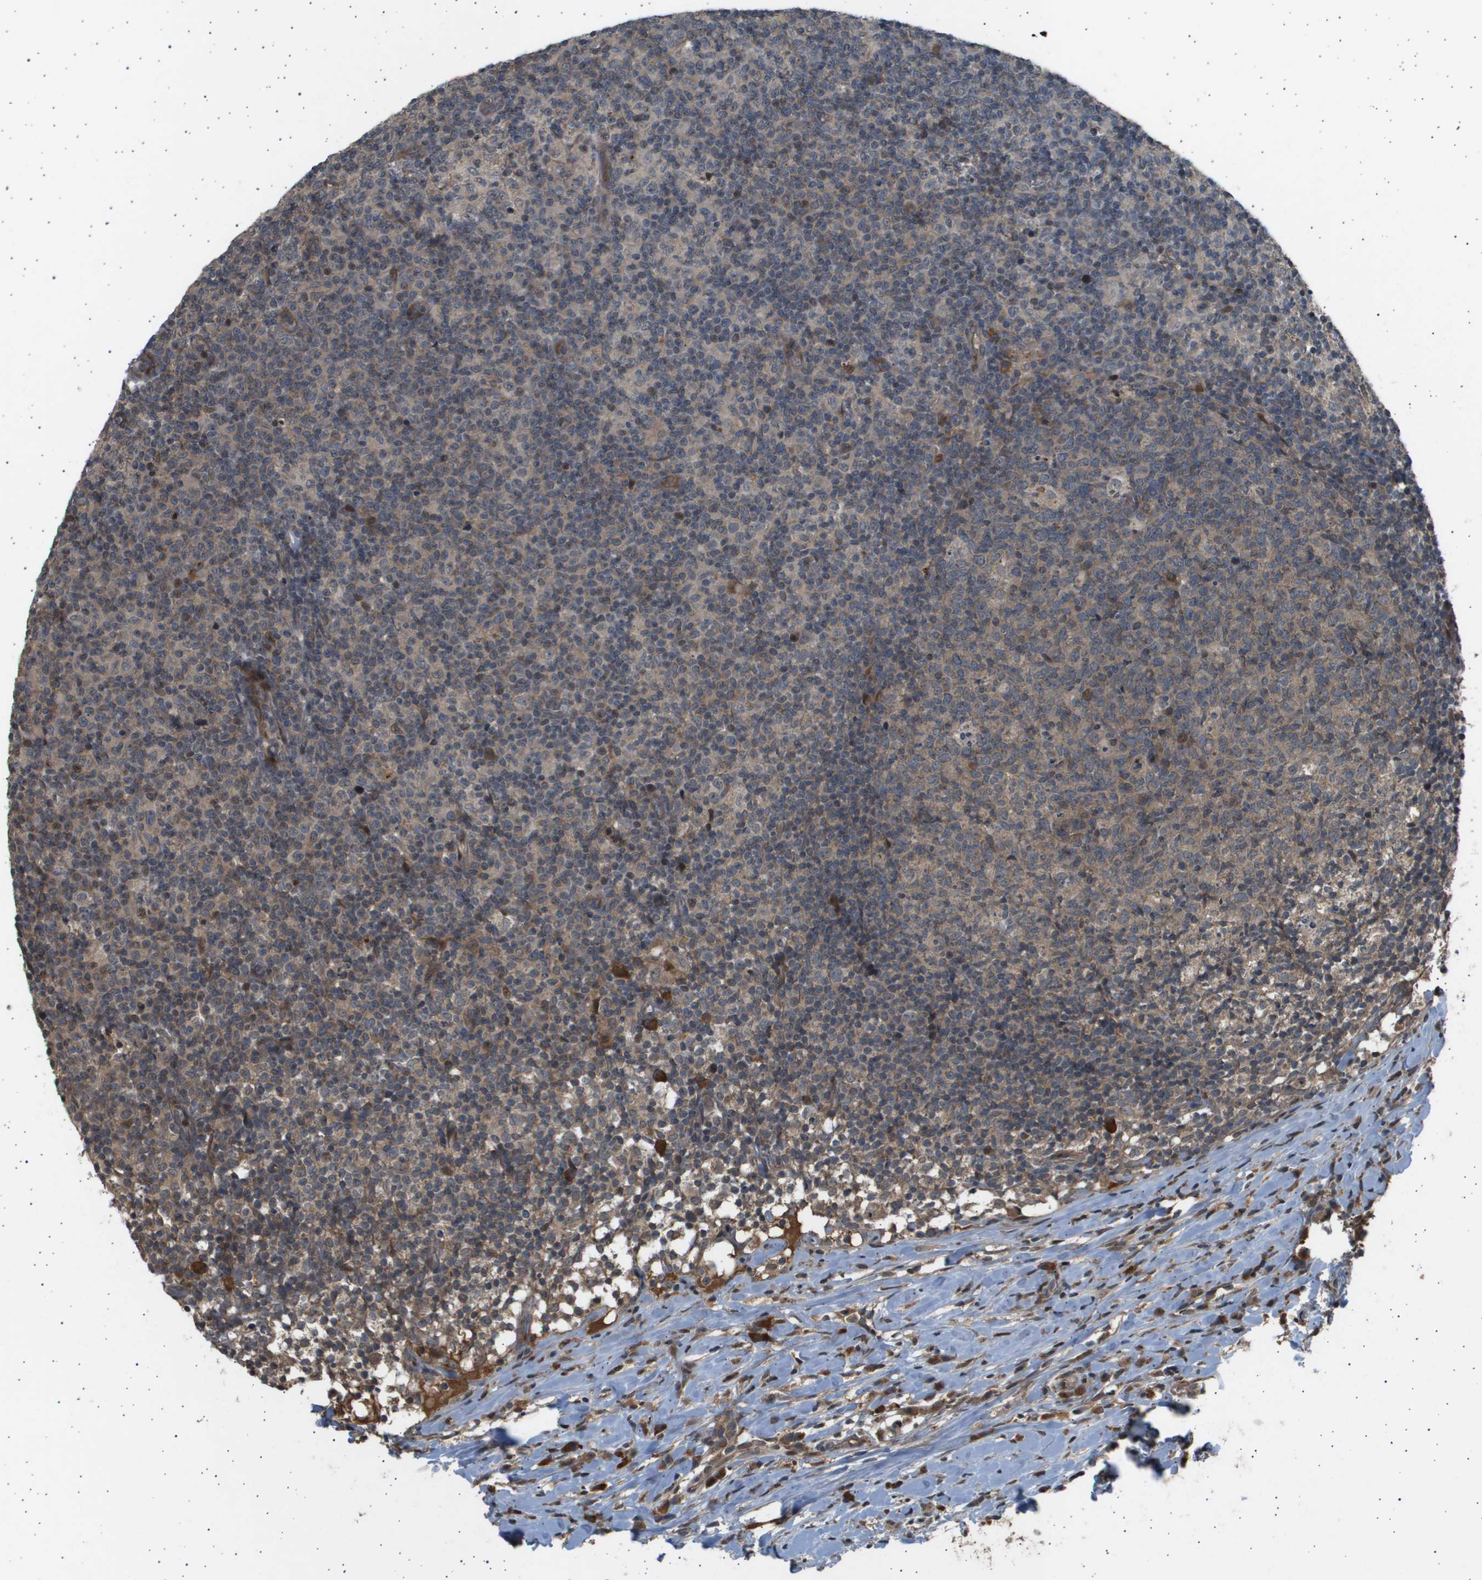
{"staining": {"intensity": "moderate", "quantity": "25%-75%", "location": "cytoplasmic/membranous"}, "tissue": "lymph node", "cell_type": "Germinal center cells", "image_type": "normal", "snomed": [{"axis": "morphology", "description": "Normal tissue, NOS"}, {"axis": "morphology", "description": "Inflammation, NOS"}, {"axis": "topography", "description": "Lymph node"}], "caption": "Protein staining of unremarkable lymph node exhibits moderate cytoplasmic/membranous expression in approximately 25%-75% of germinal center cells. The staining is performed using DAB (3,3'-diaminobenzidine) brown chromogen to label protein expression. The nuclei are counter-stained blue using hematoxylin.", "gene": "TNRC6A", "patient": {"sex": "male", "age": 55}}